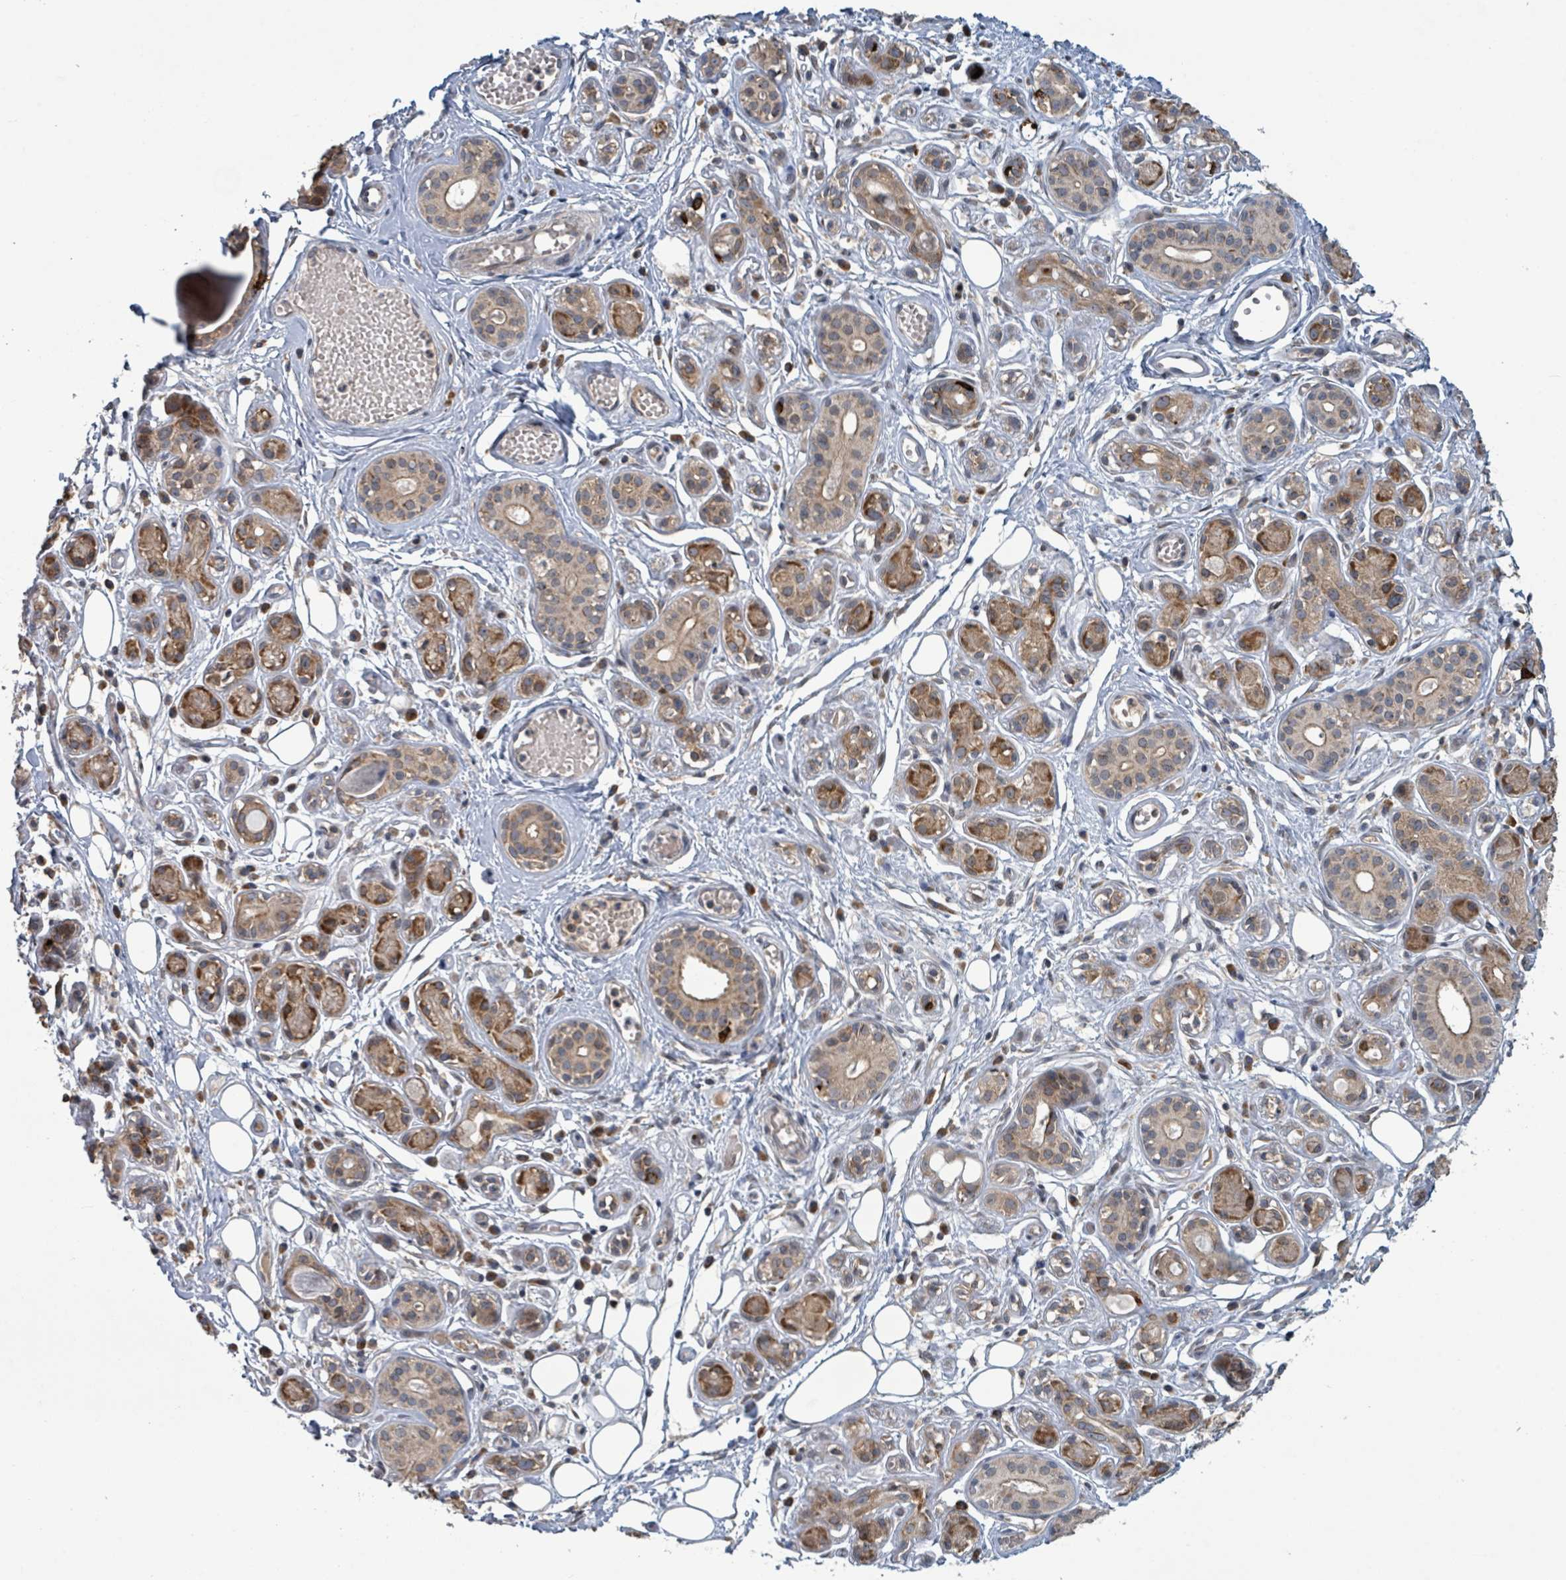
{"staining": {"intensity": "strong", "quantity": "25%-75%", "location": "cytoplasmic/membranous"}, "tissue": "salivary gland", "cell_type": "Glandular cells", "image_type": "normal", "snomed": [{"axis": "morphology", "description": "Normal tissue, NOS"}, {"axis": "topography", "description": "Salivary gland"}], "caption": "Immunohistochemical staining of normal human salivary gland displays high levels of strong cytoplasmic/membranous positivity in approximately 25%-75% of glandular cells.", "gene": "OR51E1", "patient": {"sex": "male", "age": 54}}